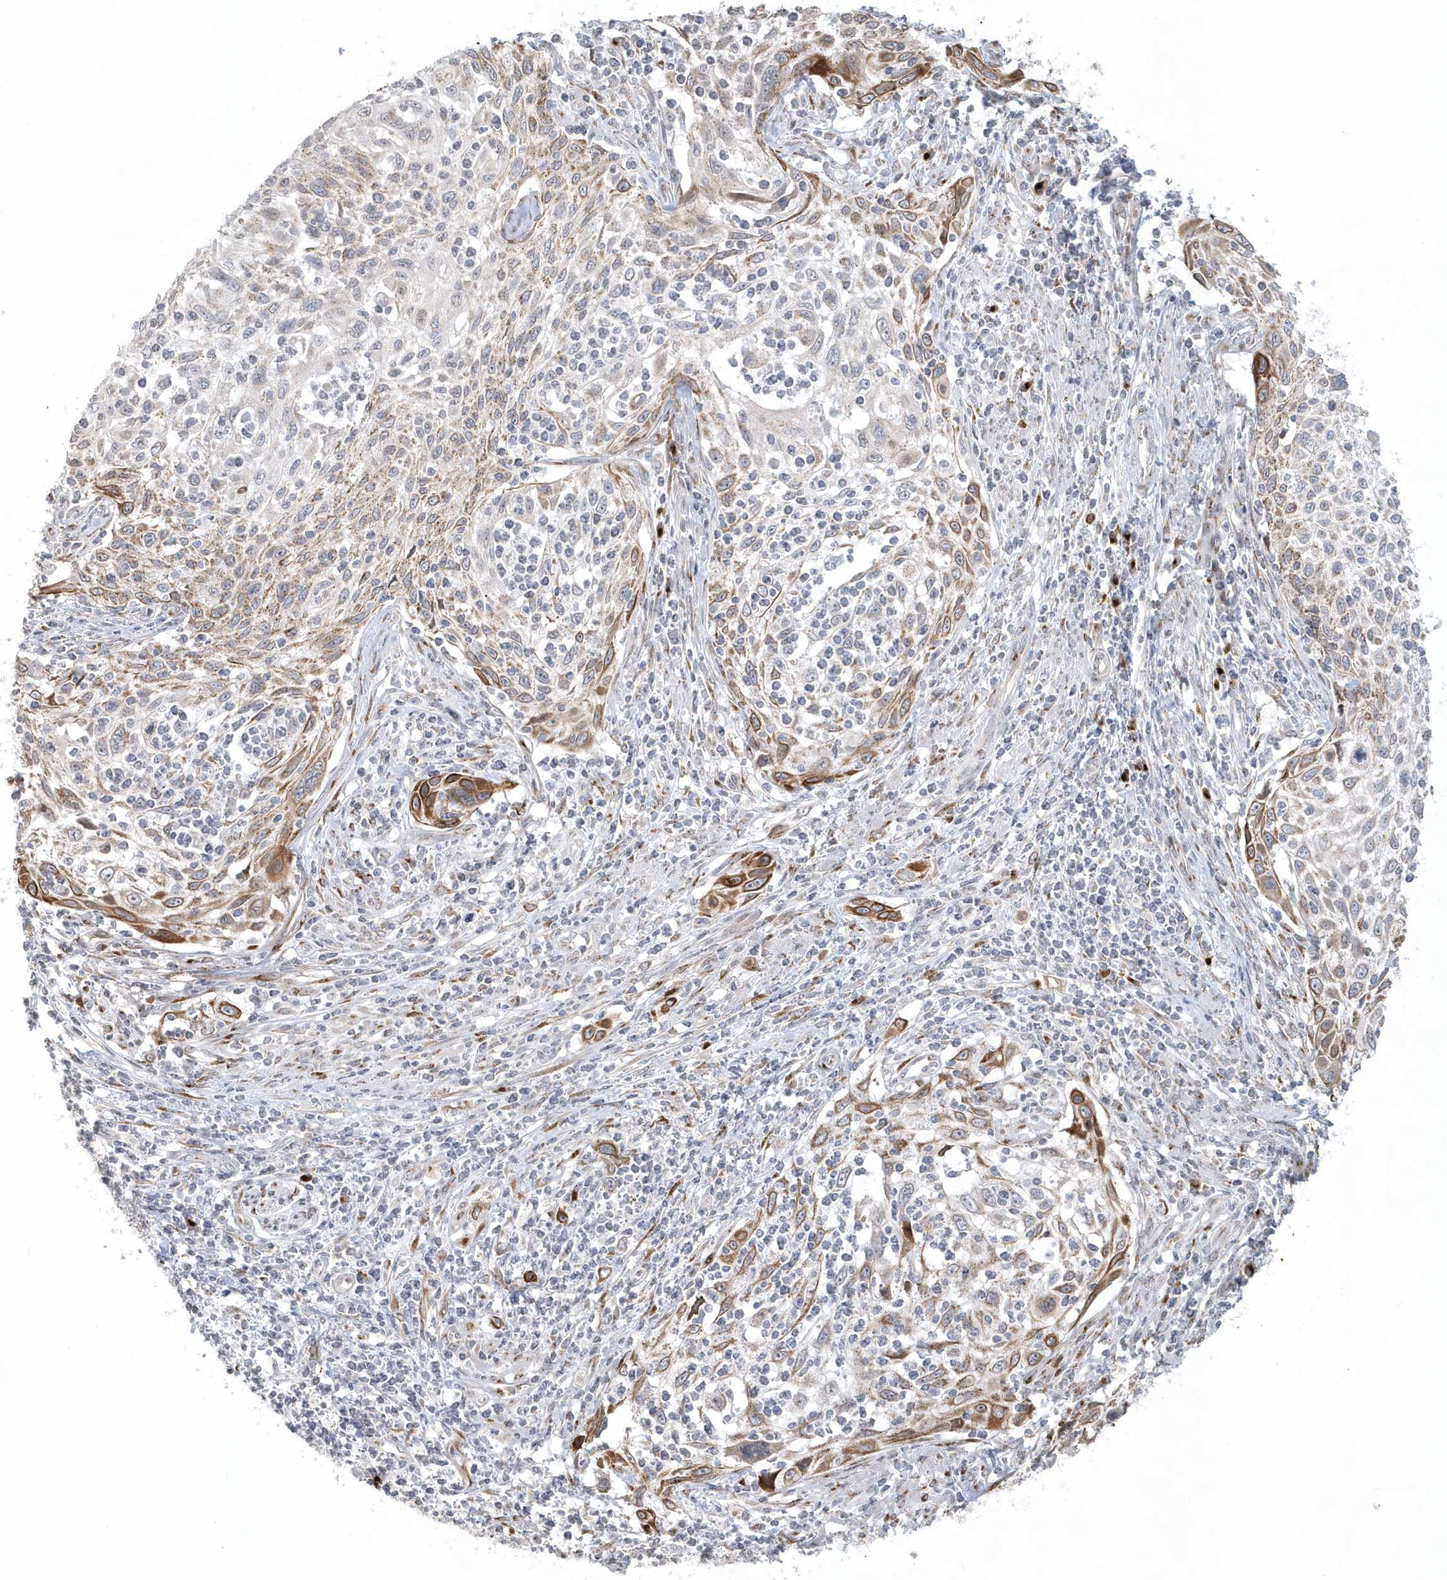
{"staining": {"intensity": "moderate", "quantity": "25%-75%", "location": "cytoplasmic/membranous"}, "tissue": "cervical cancer", "cell_type": "Tumor cells", "image_type": "cancer", "snomed": [{"axis": "morphology", "description": "Squamous cell carcinoma, NOS"}, {"axis": "topography", "description": "Cervix"}], "caption": "Brown immunohistochemical staining in cervical squamous cell carcinoma reveals moderate cytoplasmic/membranous staining in about 25%-75% of tumor cells. The protein of interest is stained brown, and the nuclei are stained in blue (DAB (3,3'-diaminobenzidine) IHC with brightfield microscopy, high magnification).", "gene": "DHFR", "patient": {"sex": "female", "age": 70}}